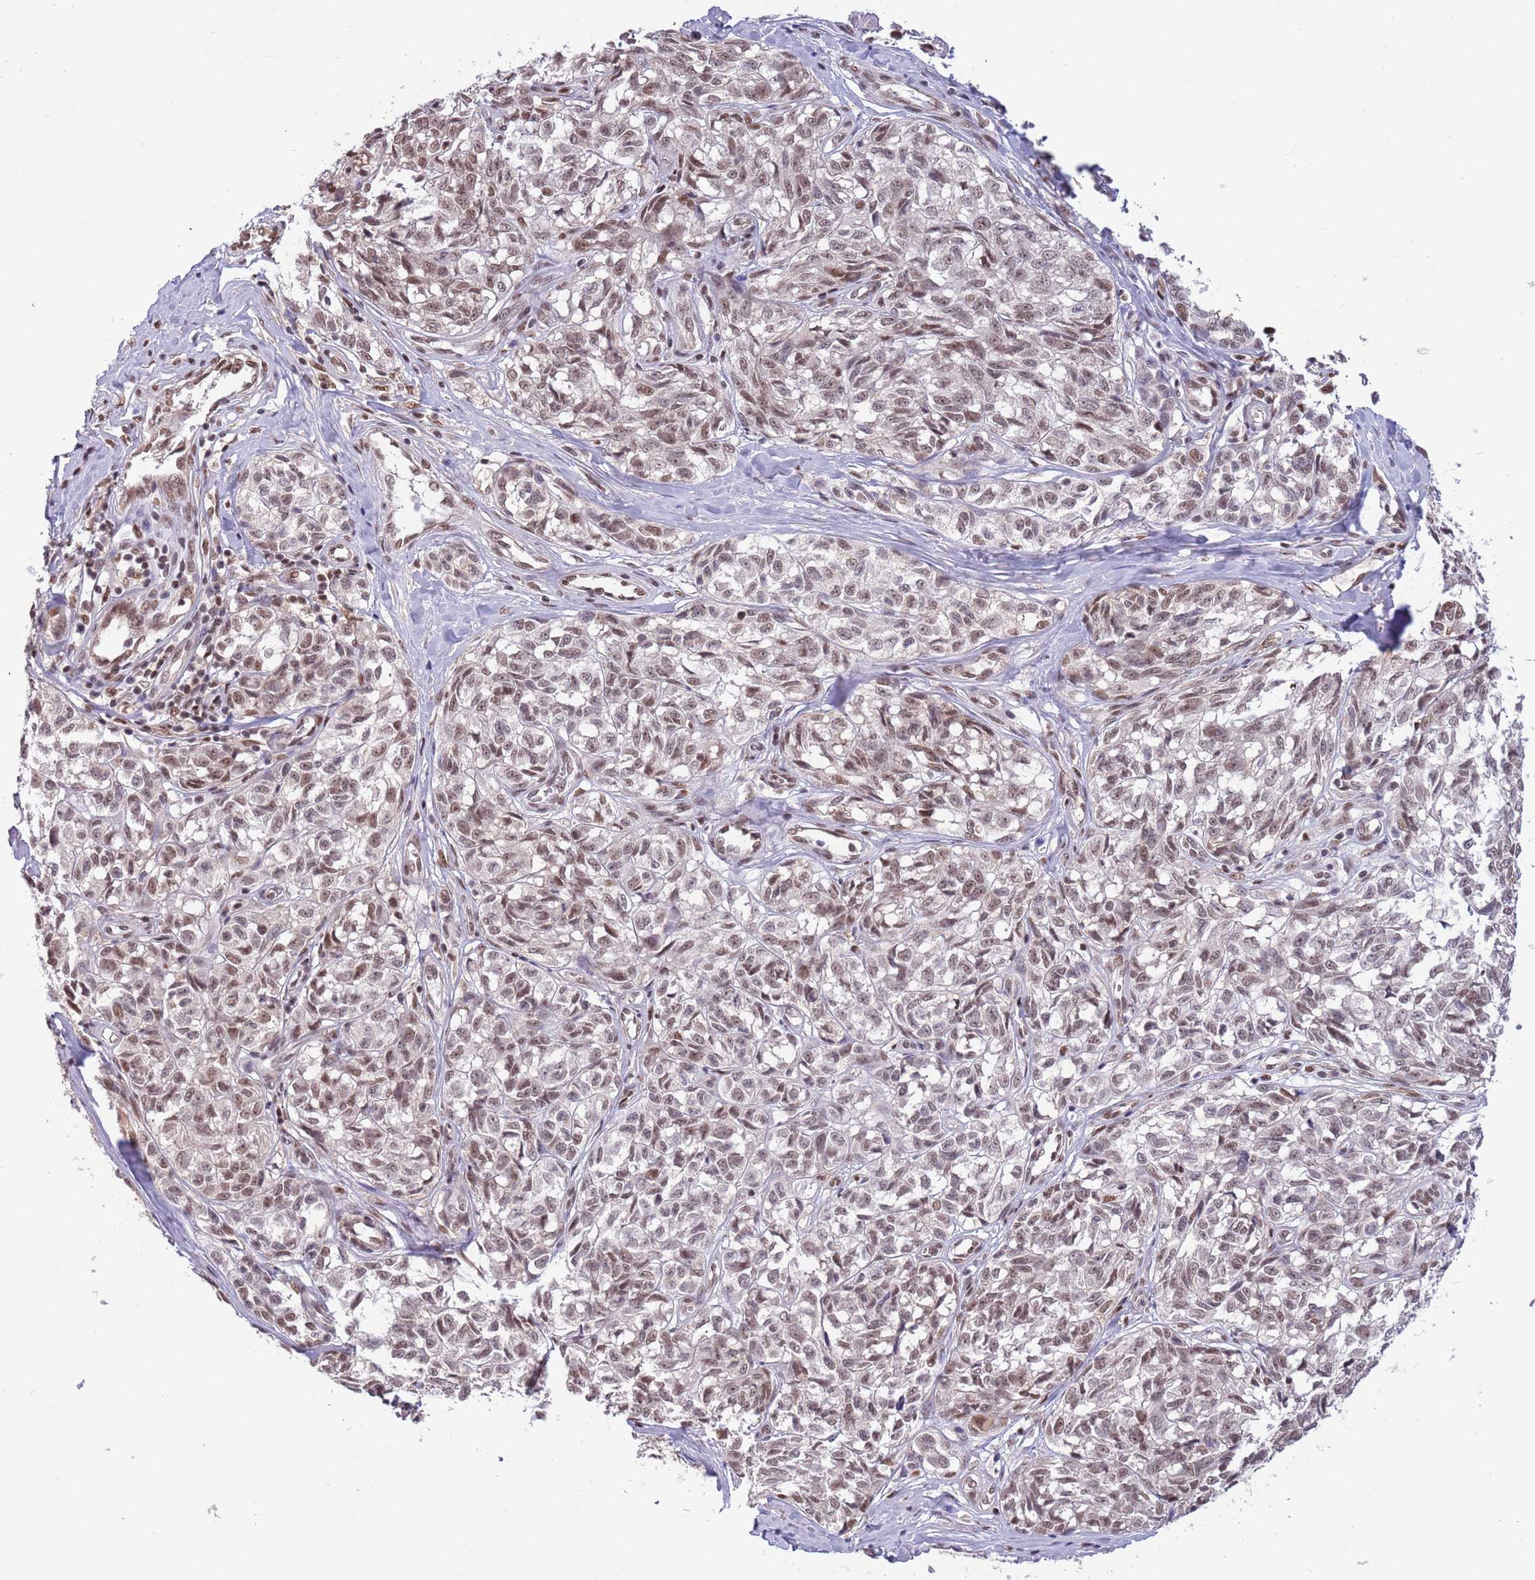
{"staining": {"intensity": "moderate", "quantity": ">75%", "location": "nuclear"}, "tissue": "melanoma", "cell_type": "Tumor cells", "image_type": "cancer", "snomed": [{"axis": "morphology", "description": "Normal tissue, NOS"}, {"axis": "morphology", "description": "Malignant melanoma, NOS"}, {"axis": "topography", "description": "Skin"}], "caption": "Human malignant melanoma stained for a protein (brown) exhibits moderate nuclear positive positivity in about >75% of tumor cells.", "gene": "ZBTB7A", "patient": {"sex": "female", "age": 64}}